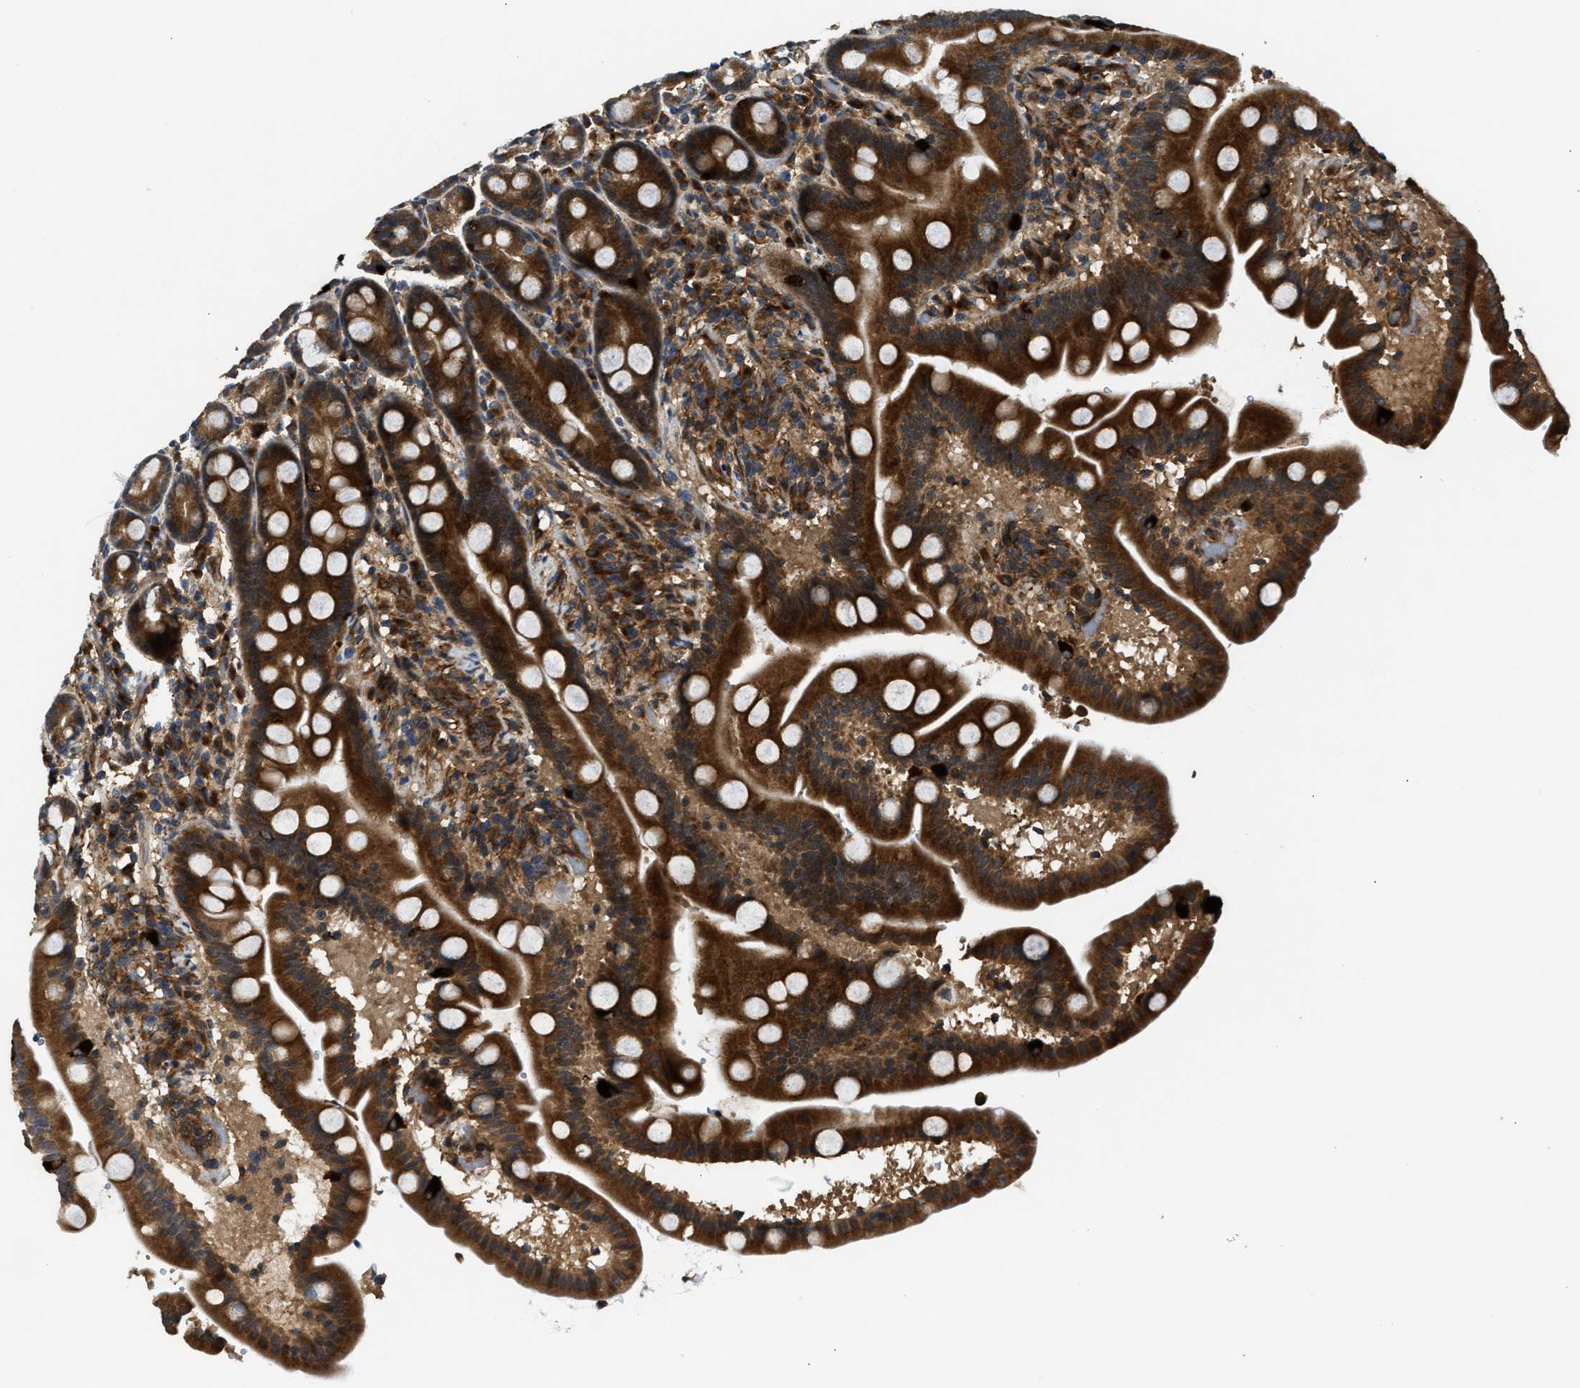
{"staining": {"intensity": "strong", "quantity": ">75%", "location": "cytoplasmic/membranous"}, "tissue": "duodenum", "cell_type": "Glandular cells", "image_type": "normal", "snomed": [{"axis": "morphology", "description": "Normal tissue, NOS"}, {"axis": "topography", "description": "Duodenum"}], "caption": "Protein staining of benign duodenum reveals strong cytoplasmic/membranous expression in approximately >75% of glandular cells. (IHC, brightfield microscopy, high magnification).", "gene": "PNPLA8", "patient": {"sex": "male", "age": 54}}